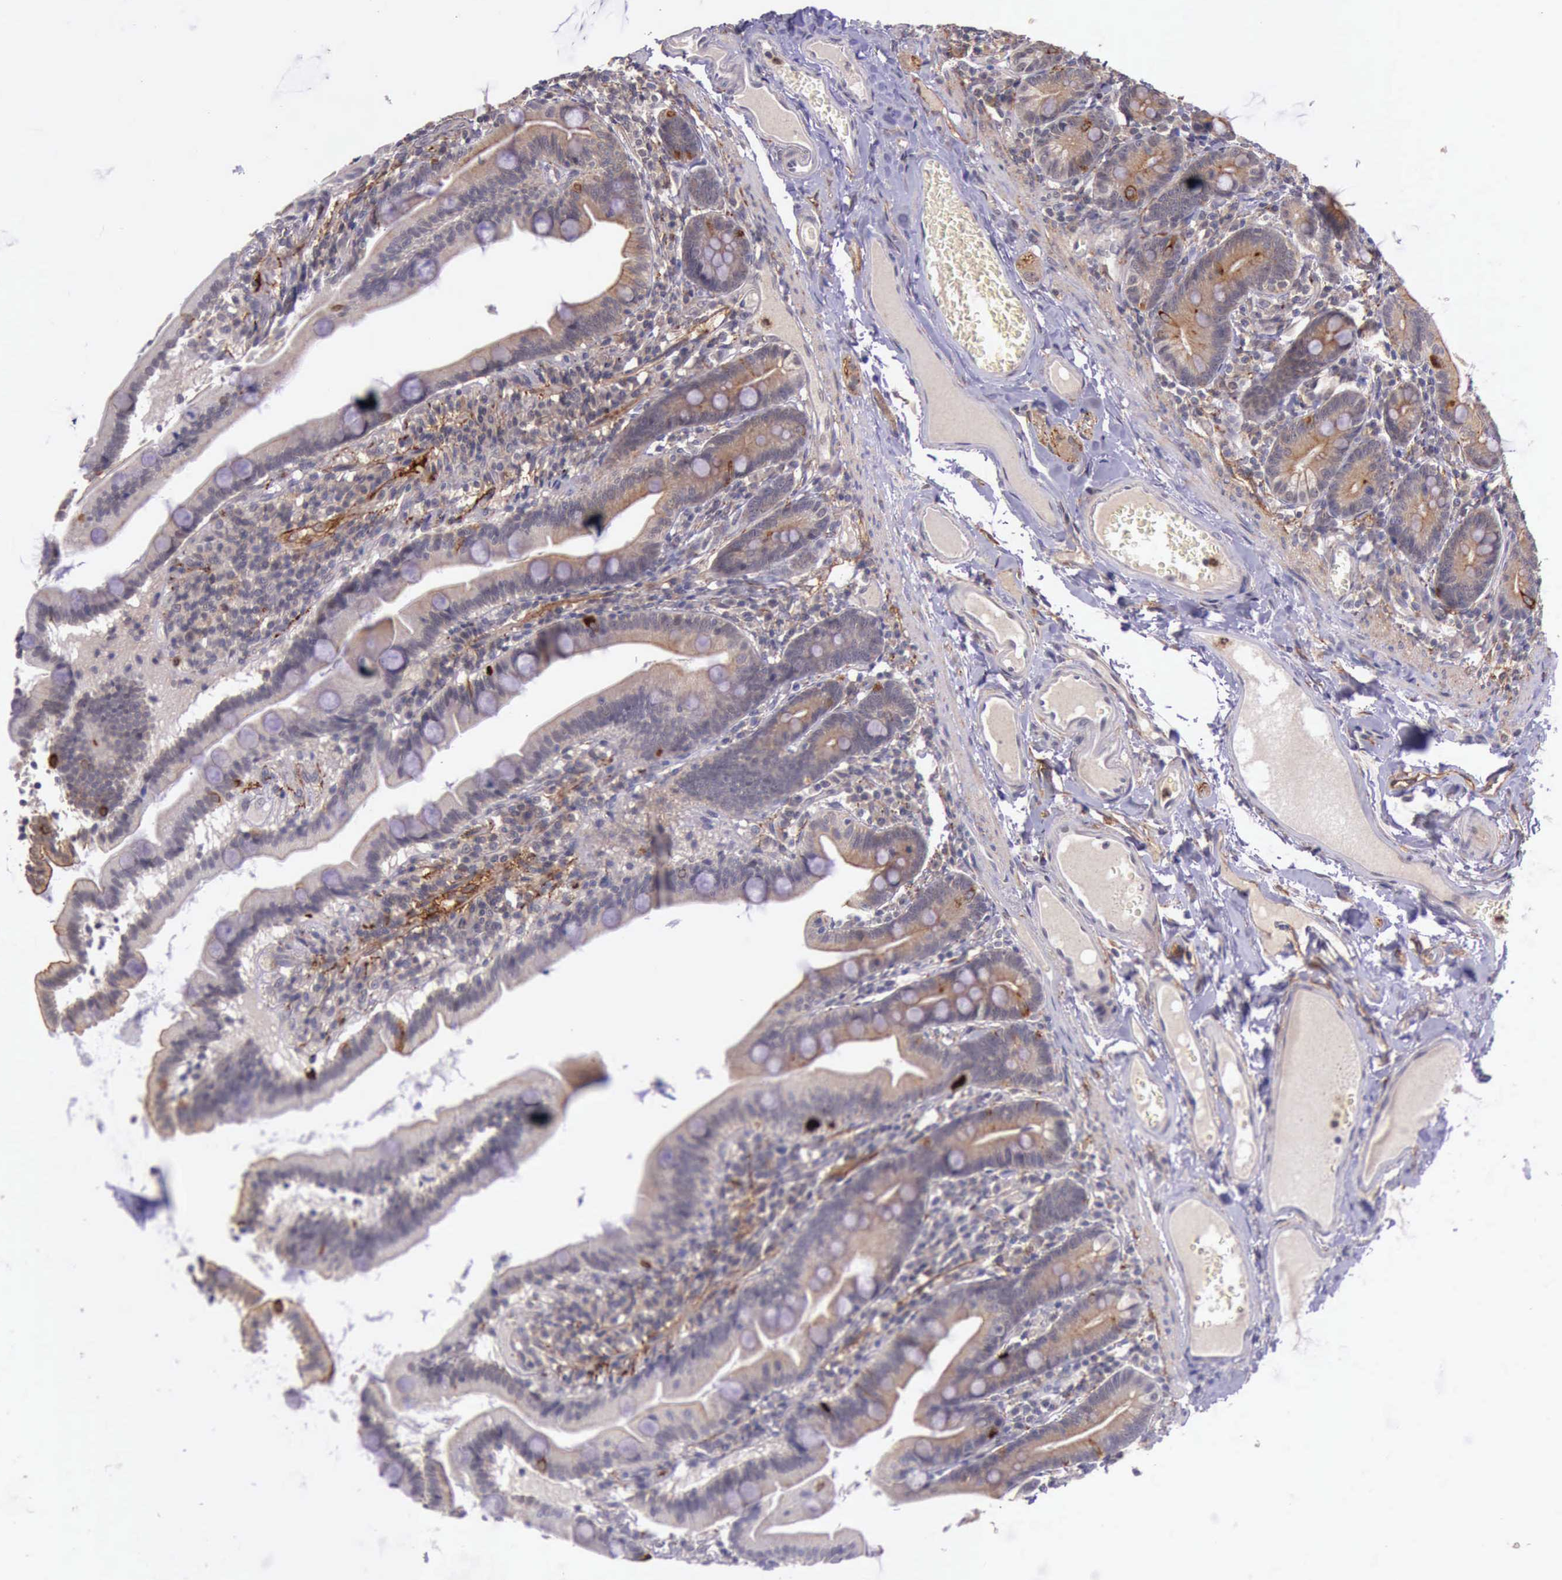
{"staining": {"intensity": "moderate", "quantity": ">75%", "location": "cytoplasmic/membranous"}, "tissue": "duodenum", "cell_type": "Glandular cells", "image_type": "normal", "snomed": [{"axis": "morphology", "description": "Normal tissue, NOS"}, {"axis": "topography", "description": "Duodenum"}], "caption": "A medium amount of moderate cytoplasmic/membranous positivity is appreciated in approximately >75% of glandular cells in unremarkable duodenum.", "gene": "PRICKLE3", "patient": {"sex": "female", "age": 75}}